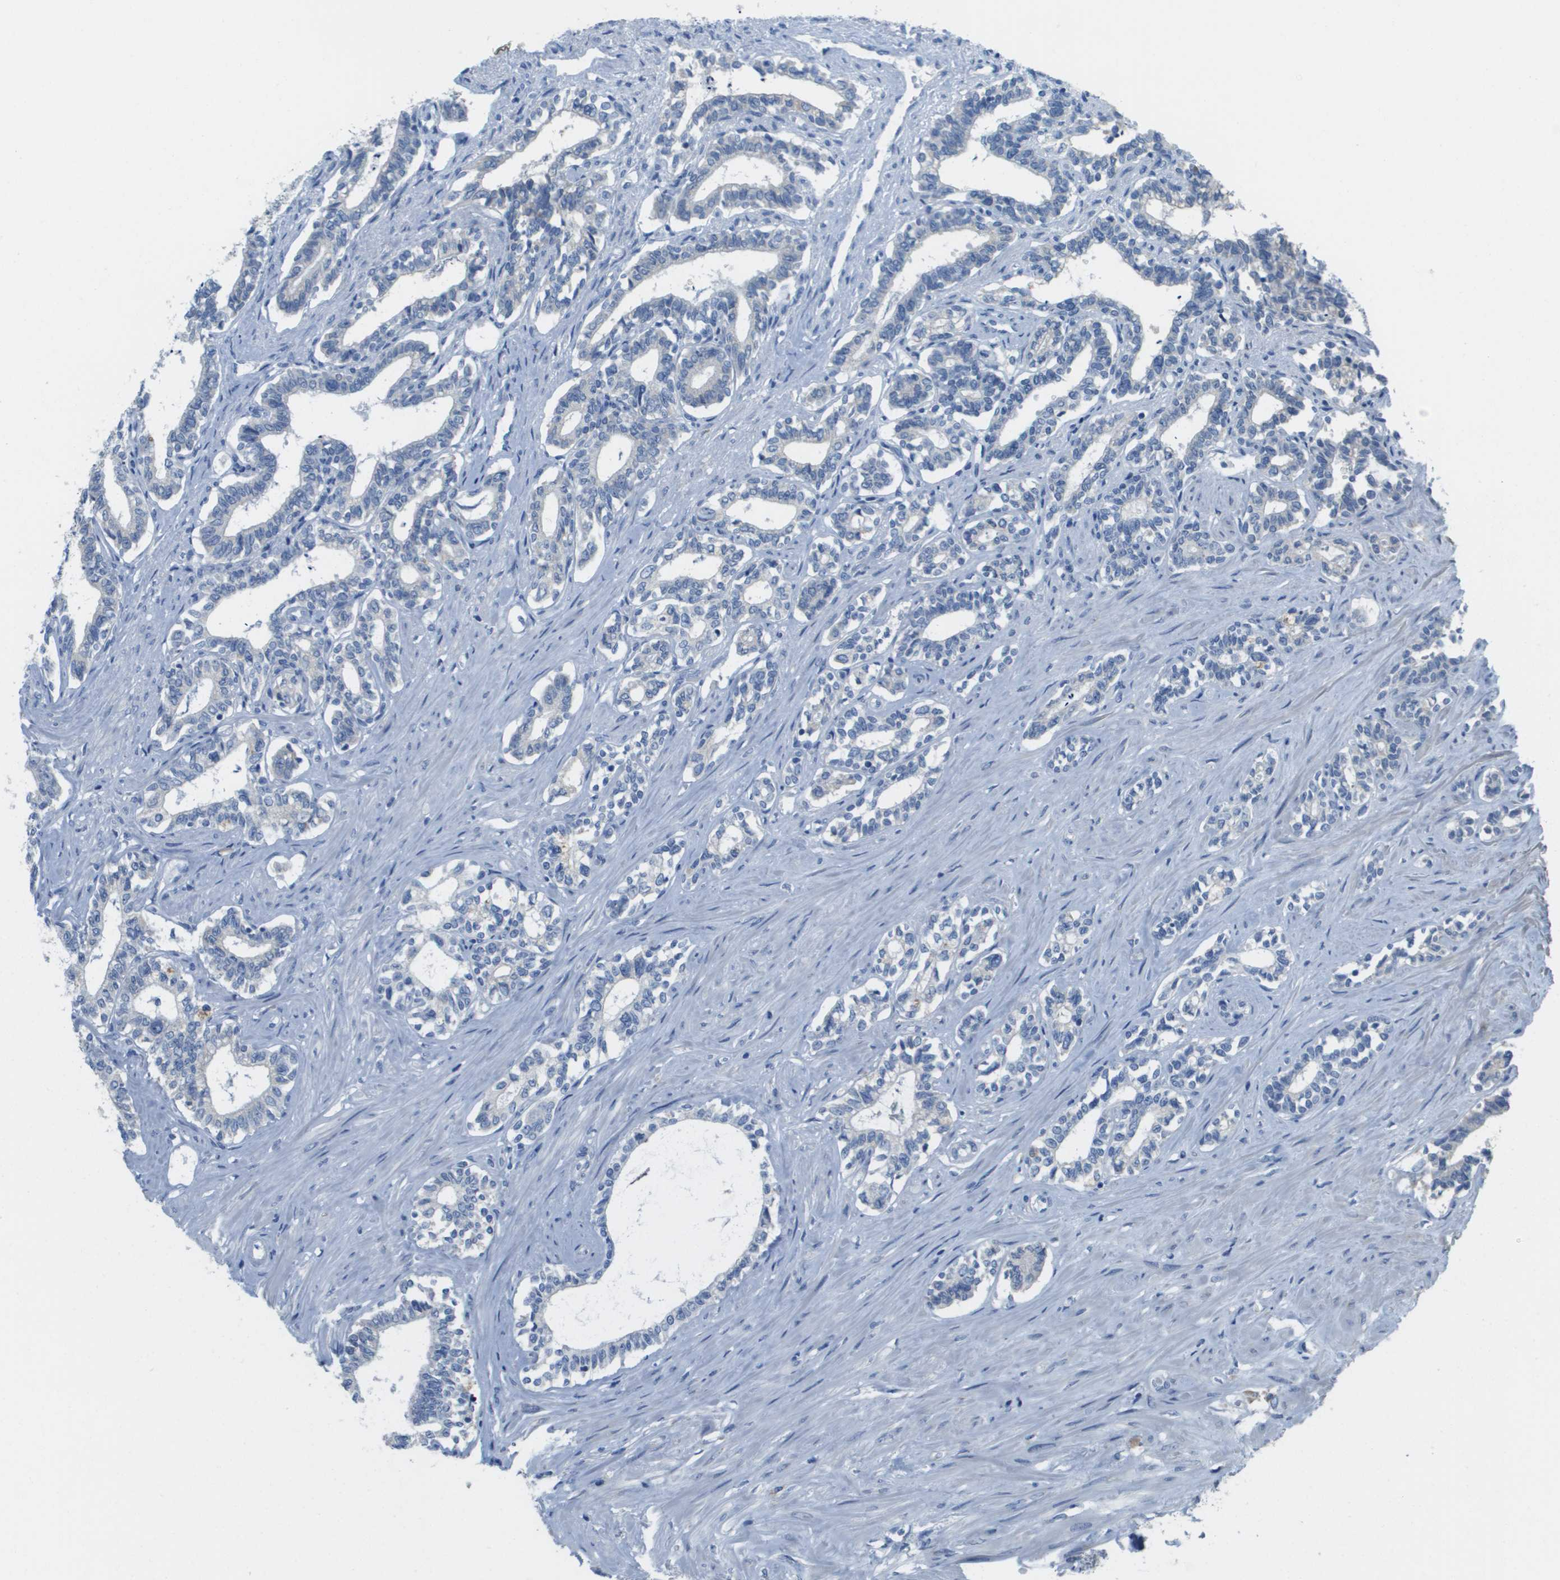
{"staining": {"intensity": "negative", "quantity": "none", "location": "none"}, "tissue": "seminal vesicle", "cell_type": "Glandular cells", "image_type": "normal", "snomed": [{"axis": "morphology", "description": "Normal tissue, NOS"}, {"axis": "morphology", "description": "Adenocarcinoma, High grade"}, {"axis": "topography", "description": "Prostate"}, {"axis": "topography", "description": "Seminal veicle"}], "caption": "The micrograph reveals no significant positivity in glandular cells of seminal vesicle.", "gene": "PTGDR2", "patient": {"sex": "male", "age": 55}}